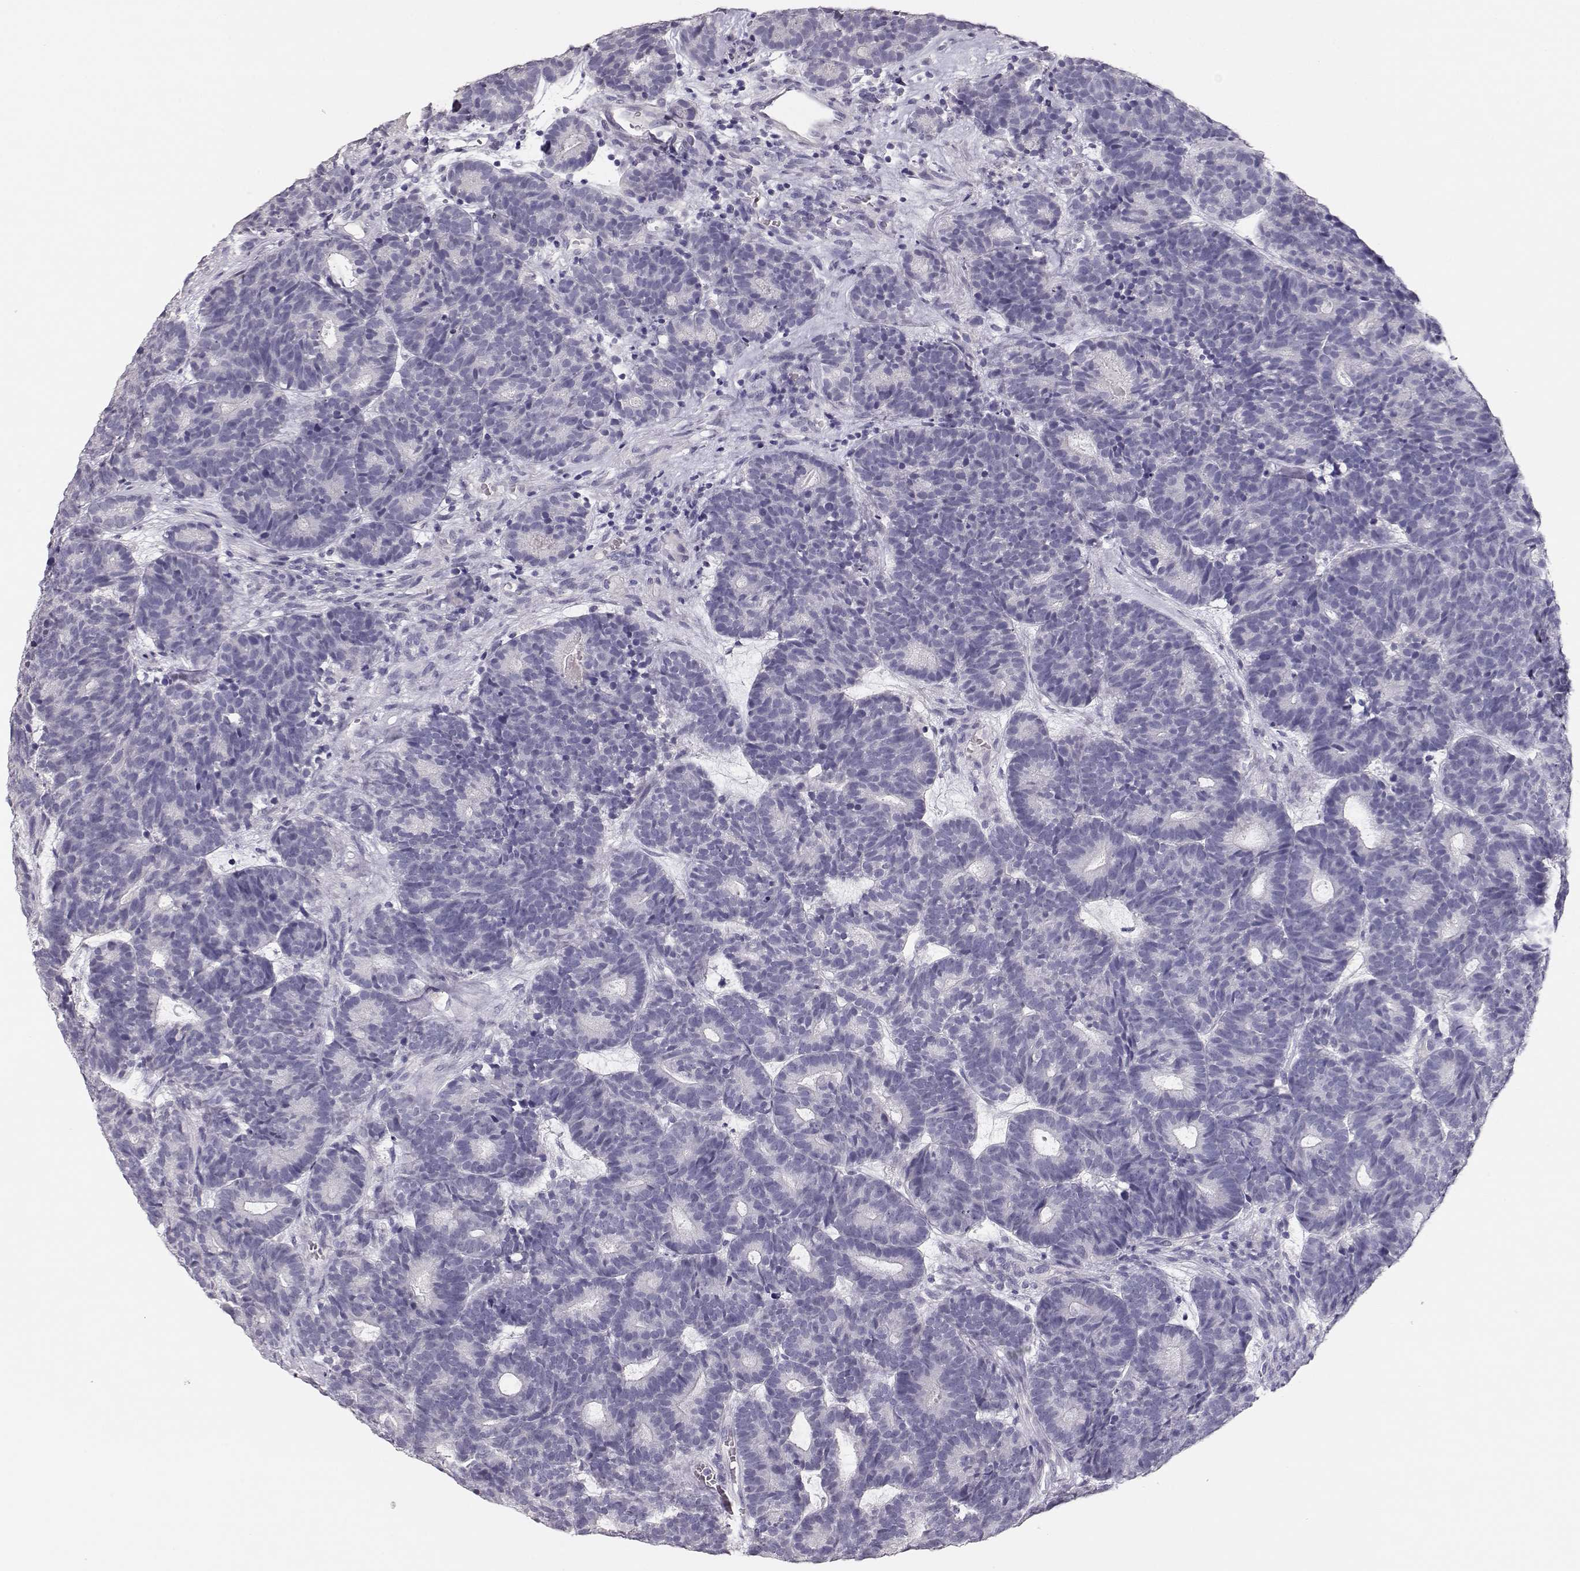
{"staining": {"intensity": "negative", "quantity": "none", "location": "none"}, "tissue": "head and neck cancer", "cell_type": "Tumor cells", "image_type": "cancer", "snomed": [{"axis": "morphology", "description": "Adenocarcinoma, NOS"}, {"axis": "topography", "description": "Head-Neck"}], "caption": "High power microscopy histopathology image of an IHC photomicrograph of head and neck adenocarcinoma, revealing no significant positivity in tumor cells. The staining is performed using DAB (3,3'-diaminobenzidine) brown chromogen with nuclei counter-stained in using hematoxylin.", "gene": "MAGEC1", "patient": {"sex": "female", "age": 81}}